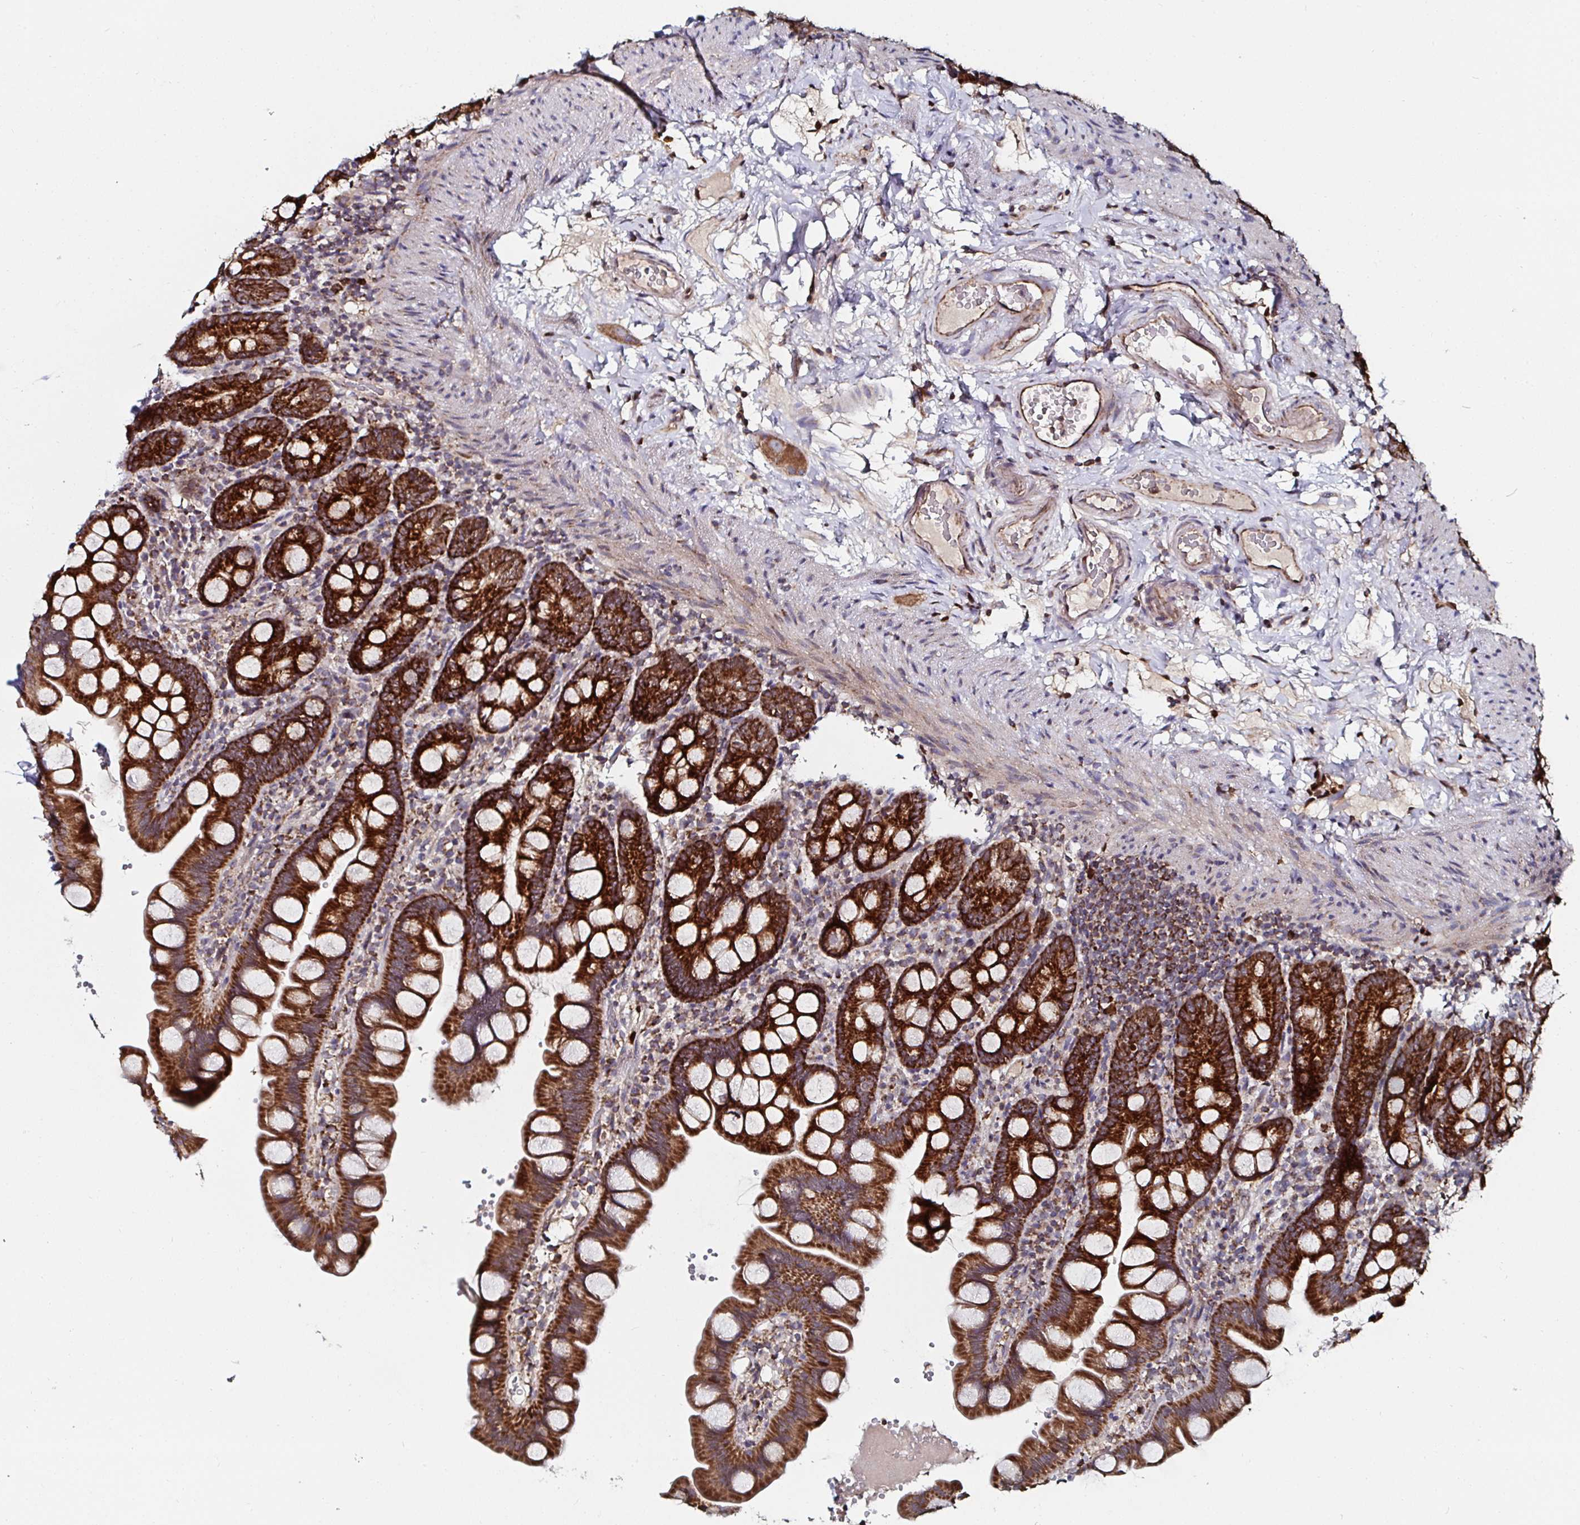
{"staining": {"intensity": "strong", "quantity": ">75%", "location": "cytoplasmic/membranous"}, "tissue": "small intestine", "cell_type": "Glandular cells", "image_type": "normal", "snomed": [{"axis": "morphology", "description": "Normal tissue, NOS"}, {"axis": "topography", "description": "Small intestine"}], "caption": "This is an image of immunohistochemistry (IHC) staining of normal small intestine, which shows strong positivity in the cytoplasmic/membranous of glandular cells.", "gene": "ATAD3A", "patient": {"sex": "female", "age": 68}}